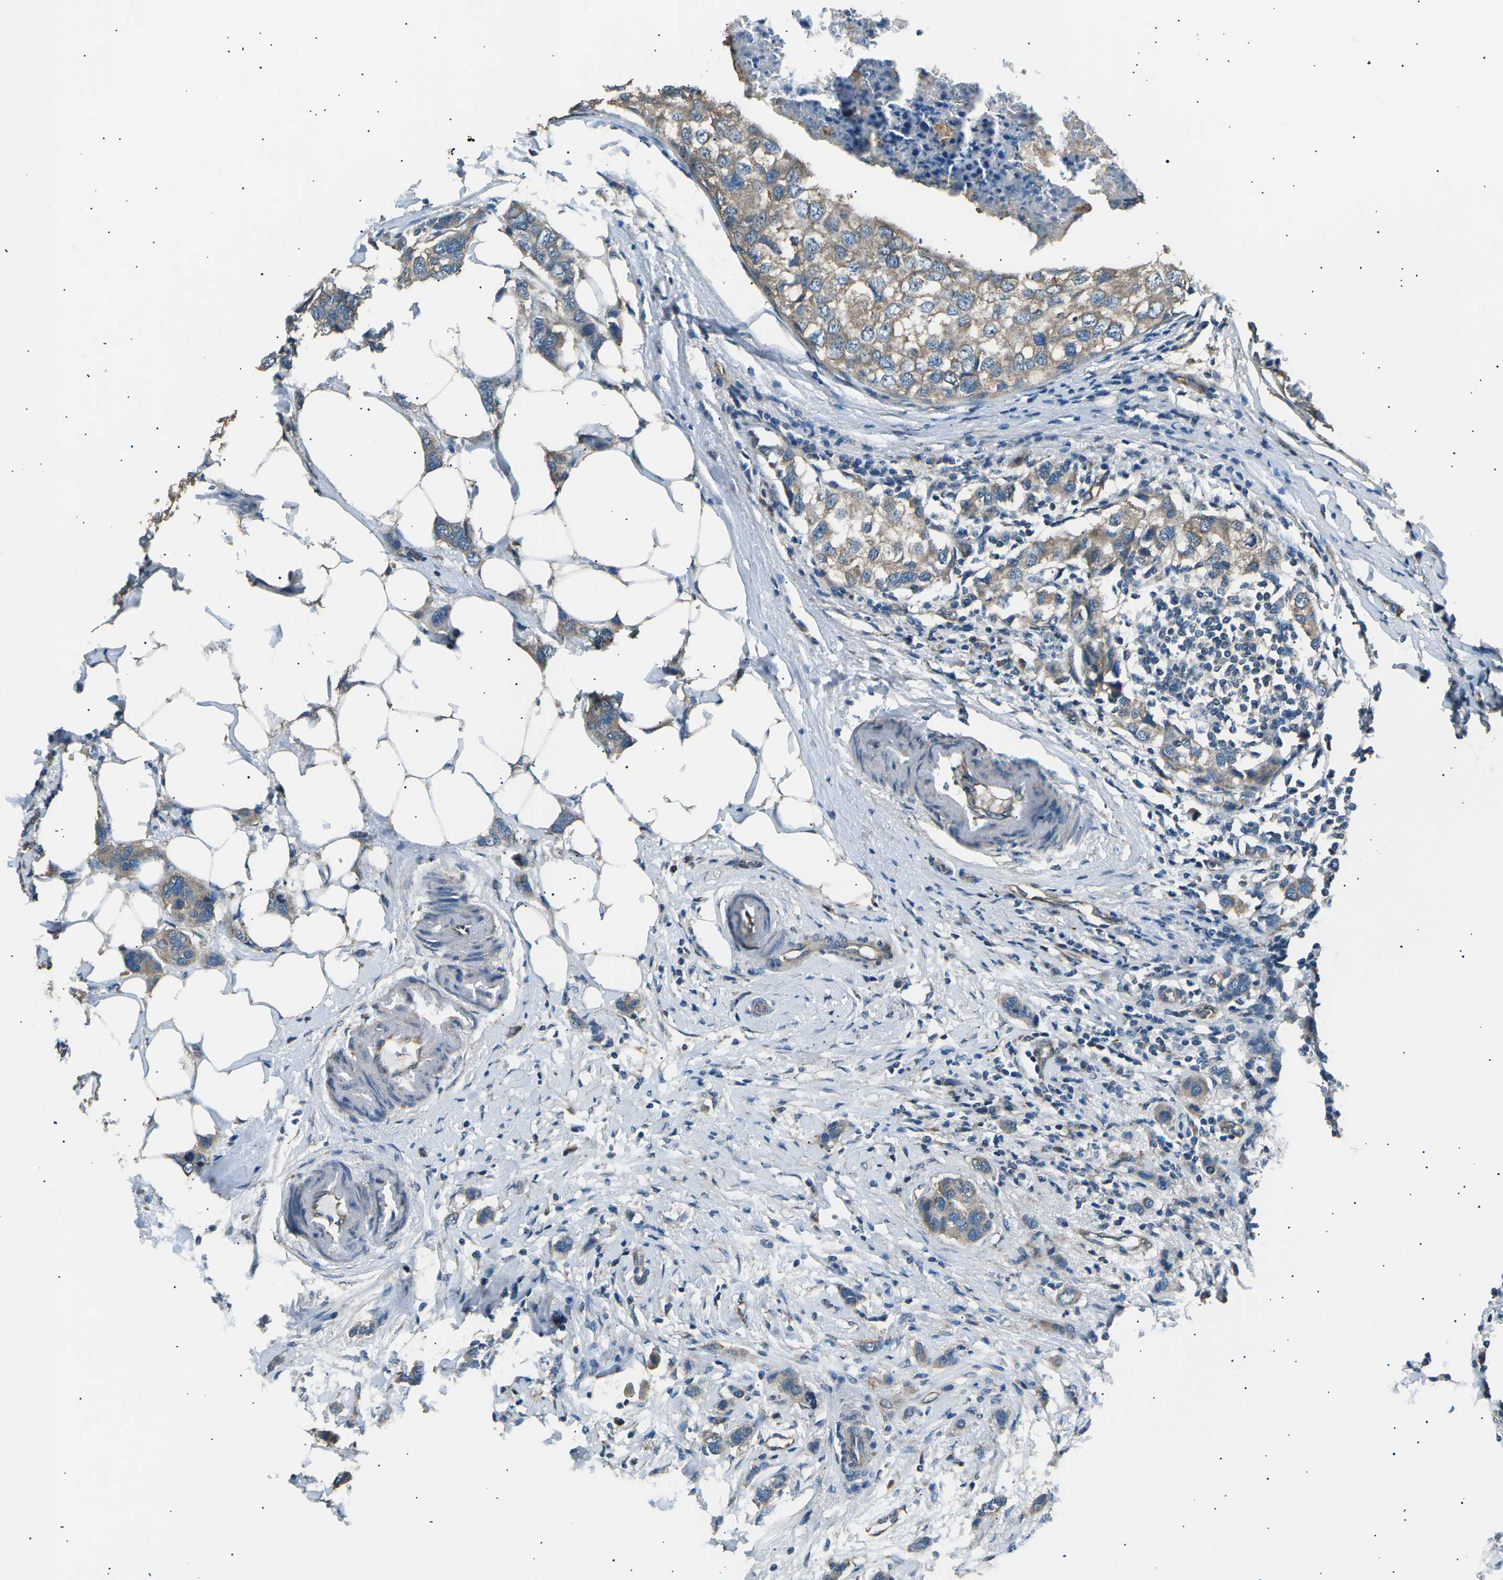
{"staining": {"intensity": "weak", "quantity": ">75%", "location": "cytoplasmic/membranous"}, "tissue": "breast cancer", "cell_type": "Tumor cells", "image_type": "cancer", "snomed": [{"axis": "morphology", "description": "Duct carcinoma"}, {"axis": "topography", "description": "Breast"}], "caption": "Brown immunohistochemical staining in human invasive ductal carcinoma (breast) shows weak cytoplasmic/membranous staining in about >75% of tumor cells.", "gene": "SLK", "patient": {"sex": "female", "age": 50}}